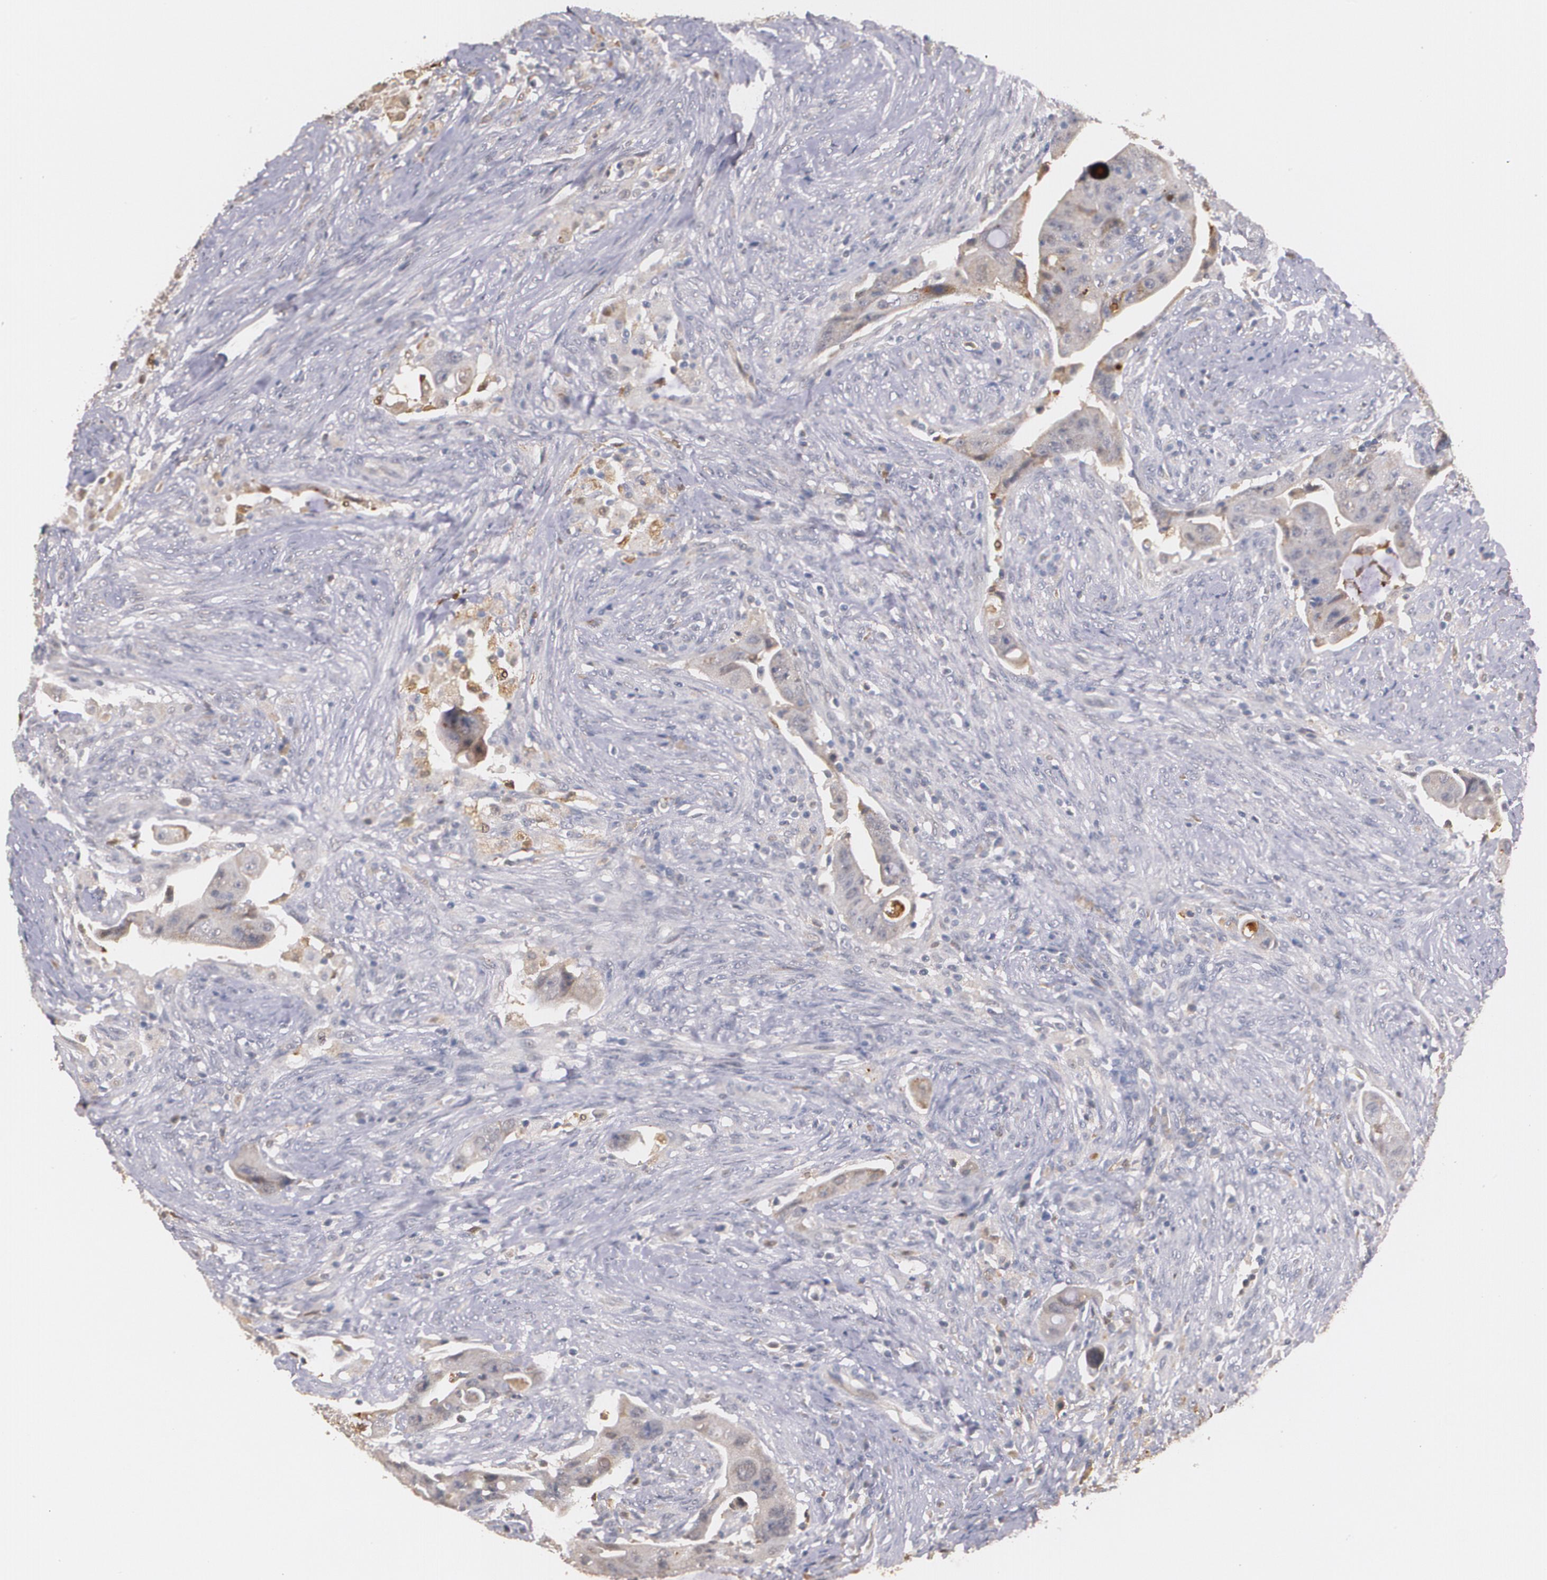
{"staining": {"intensity": "weak", "quantity": ">75%", "location": "cytoplasmic/membranous"}, "tissue": "colorectal cancer", "cell_type": "Tumor cells", "image_type": "cancer", "snomed": [{"axis": "morphology", "description": "Adenocarcinoma, NOS"}, {"axis": "topography", "description": "Rectum"}], "caption": "Protein expression by IHC exhibits weak cytoplasmic/membranous positivity in approximately >75% of tumor cells in colorectal adenocarcinoma. (DAB IHC with brightfield microscopy, high magnification).", "gene": "PTS", "patient": {"sex": "female", "age": 71}}